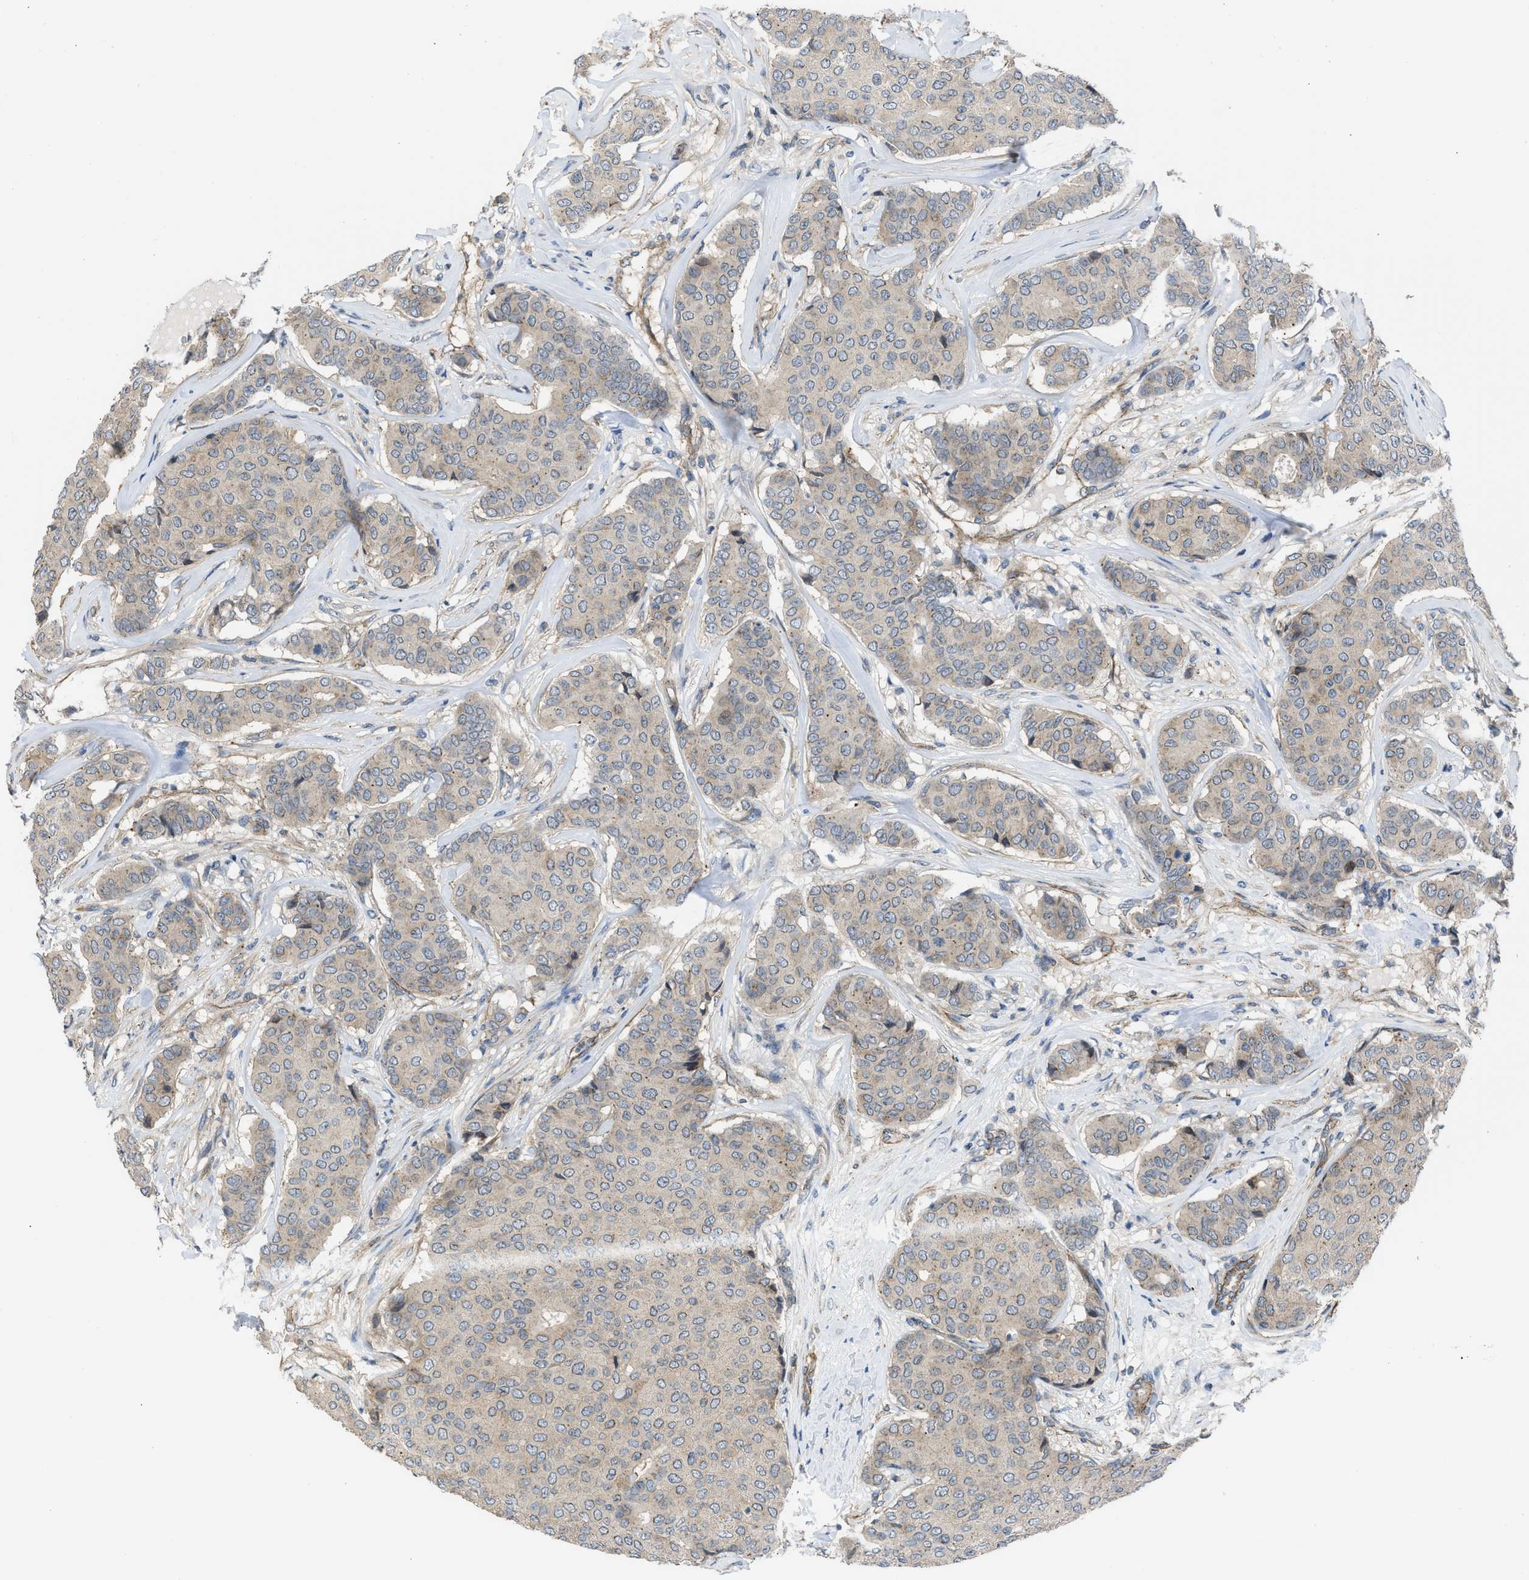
{"staining": {"intensity": "weak", "quantity": ">75%", "location": "cytoplasmic/membranous"}, "tissue": "breast cancer", "cell_type": "Tumor cells", "image_type": "cancer", "snomed": [{"axis": "morphology", "description": "Duct carcinoma"}, {"axis": "topography", "description": "Breast"}], "caption": "An immunohistochemistry photomicrograph of tumor tissue is shown. Protein staining in brown labels weak cytoplasmic/membranous positivity in breast cancer within tumor cells.", "gene": "GPATCH2L", "patient": {"sex": "female", "age": 75}}